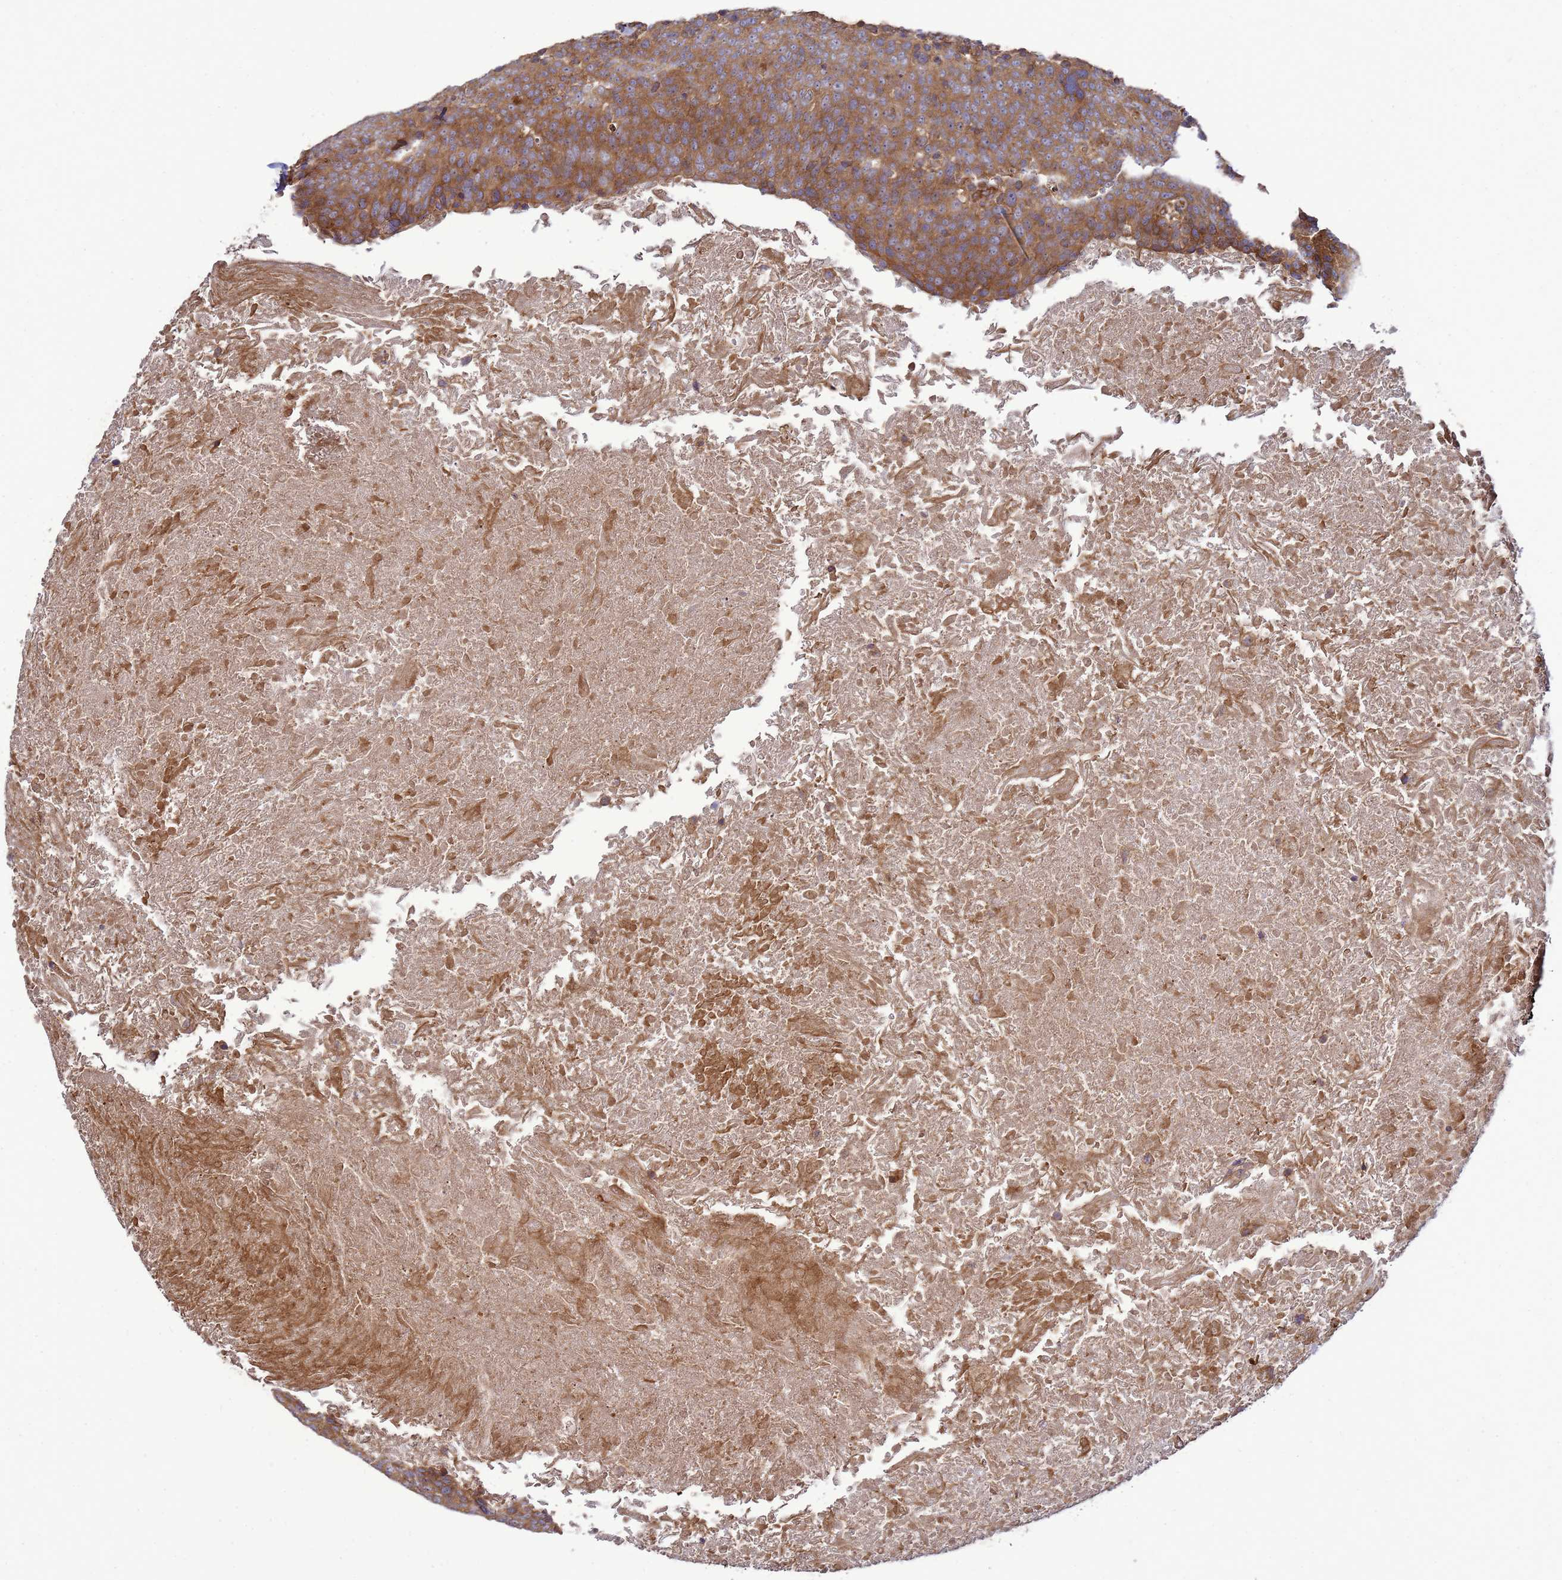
{"staining": {"intensity": "moderate", "quantity": ">75%", "location": "cytoplasmic/membranous"}, "tissue": "head and neck cancer", "cell_type": "Tumor cells", "image_type": "cancer", "snomed": [{"axis": "morphology", "description": "Squamous cell carcinoma, NOS"}, {"axis": "morphology", "description": "Squamous cell carcinoma, metastatic, NOS"}, {"axis": "topography", "description": "Lymph node"}, {"axis": "topography", "description": "Head-Neck"}], "caption": "Protein expression by IHC displays moderate cytoplasmic/membranous staining in approximately >75% of tumor cells in head and neck cancer (metastatic squamous cell carcinoma). (DAB (3,3'-diaminobenzidine) = brown stain, brightfield microscopy at high magnification).", "gene": "CNOT1", "patient": {"sex": "male", "age": 62}}